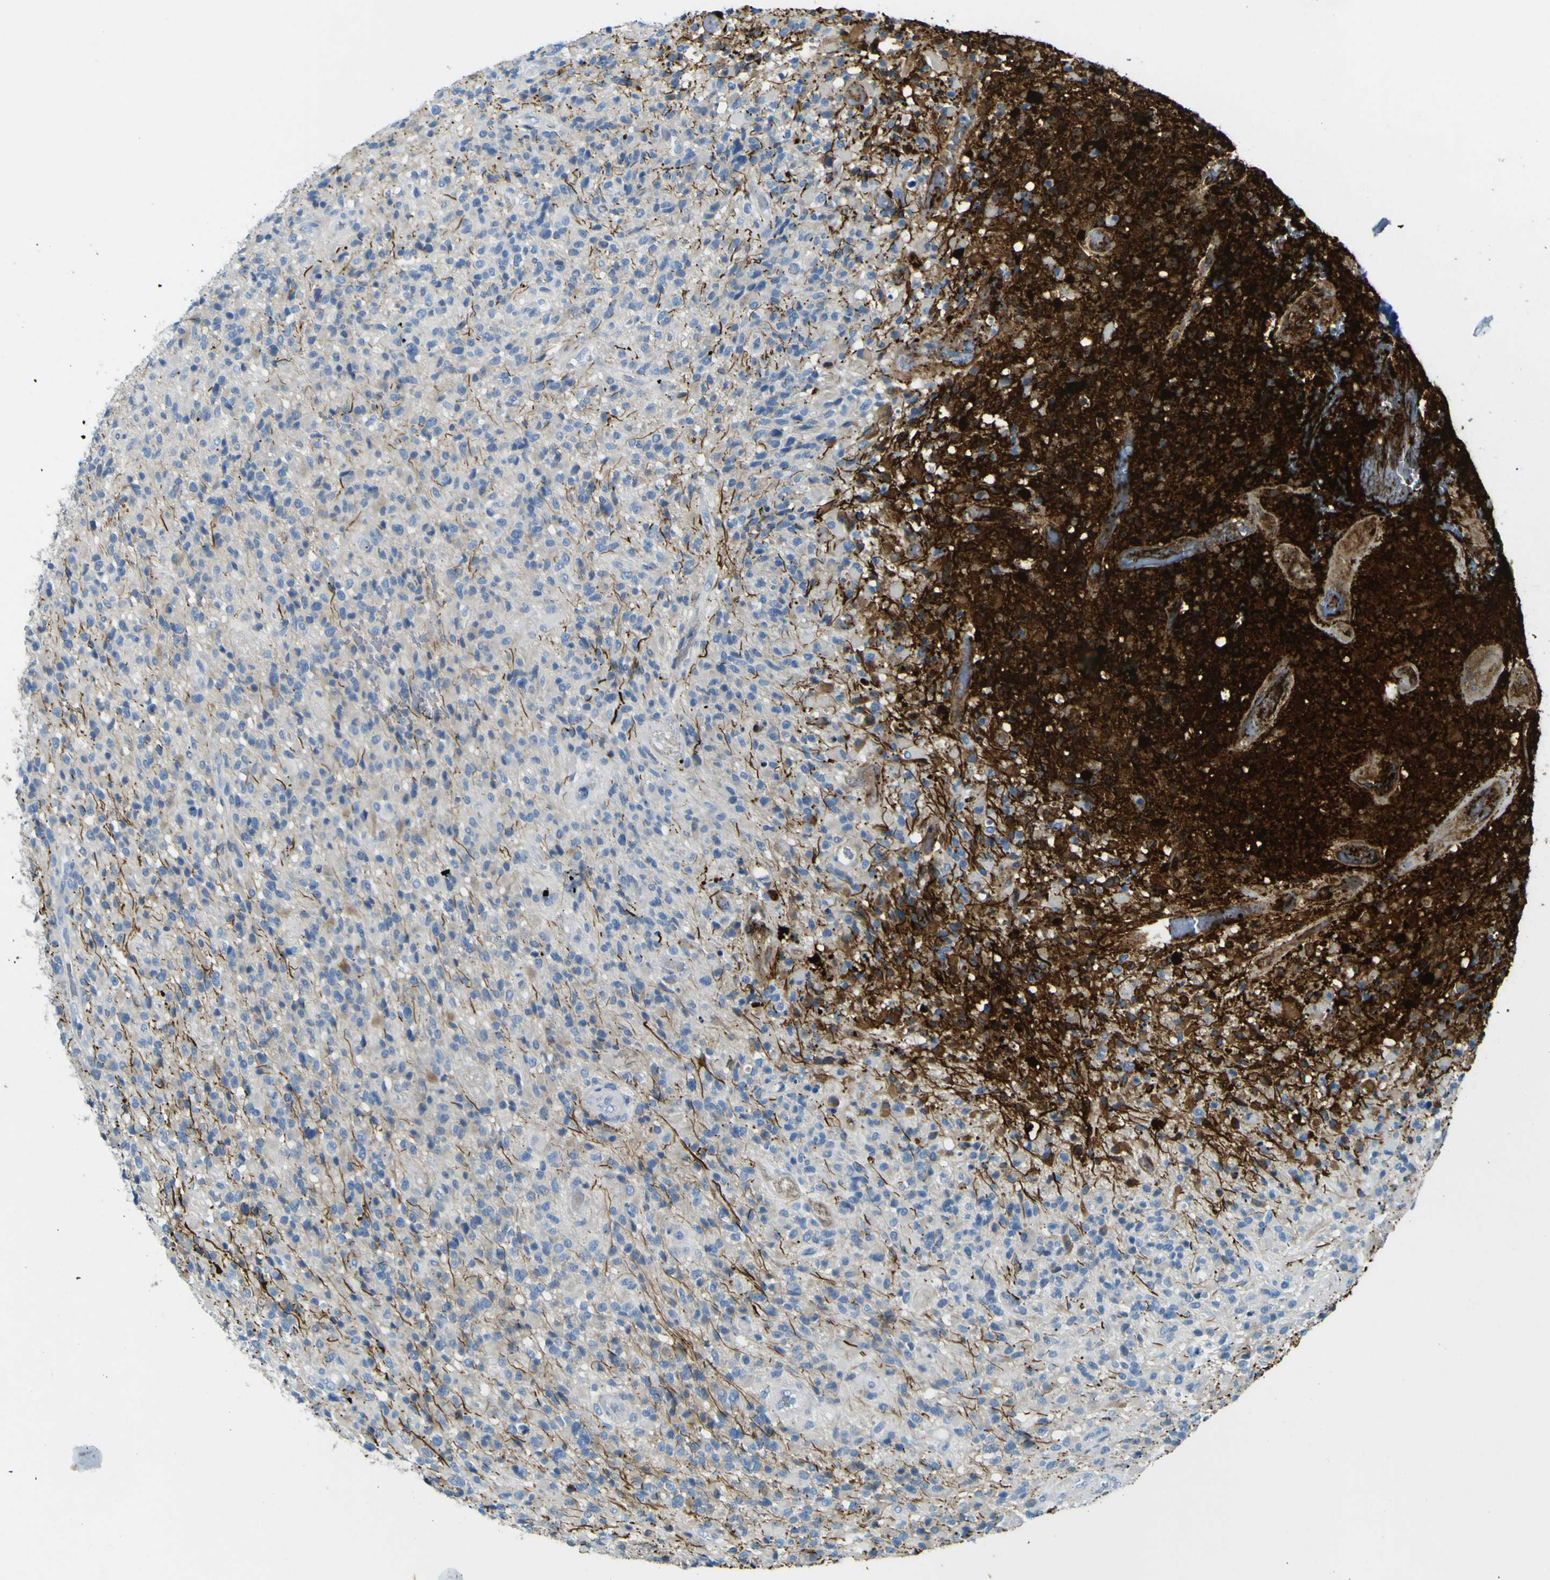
{"staining": {"intensity": "moderate", "quantity": "25%-75%", "location": "cytoplasmic/membranous"}, "tissue": "glioma", "cell_type": "Tumor cells", "image_type": "cancer", "snomed": [{"axis": "morphology", "description": "Glioma, malignant, High grade"}, {"axis": "topography", "description": "Brain"}], "caption": "Human malignant glioma (high-grade) stained for a protein (brown) reveals moderate cytoplasmic/membranous positive staining in about 25%-75% of tumor cells.", "gene": "SORCS1", "patient": {"sex": "male", "age": 71}}